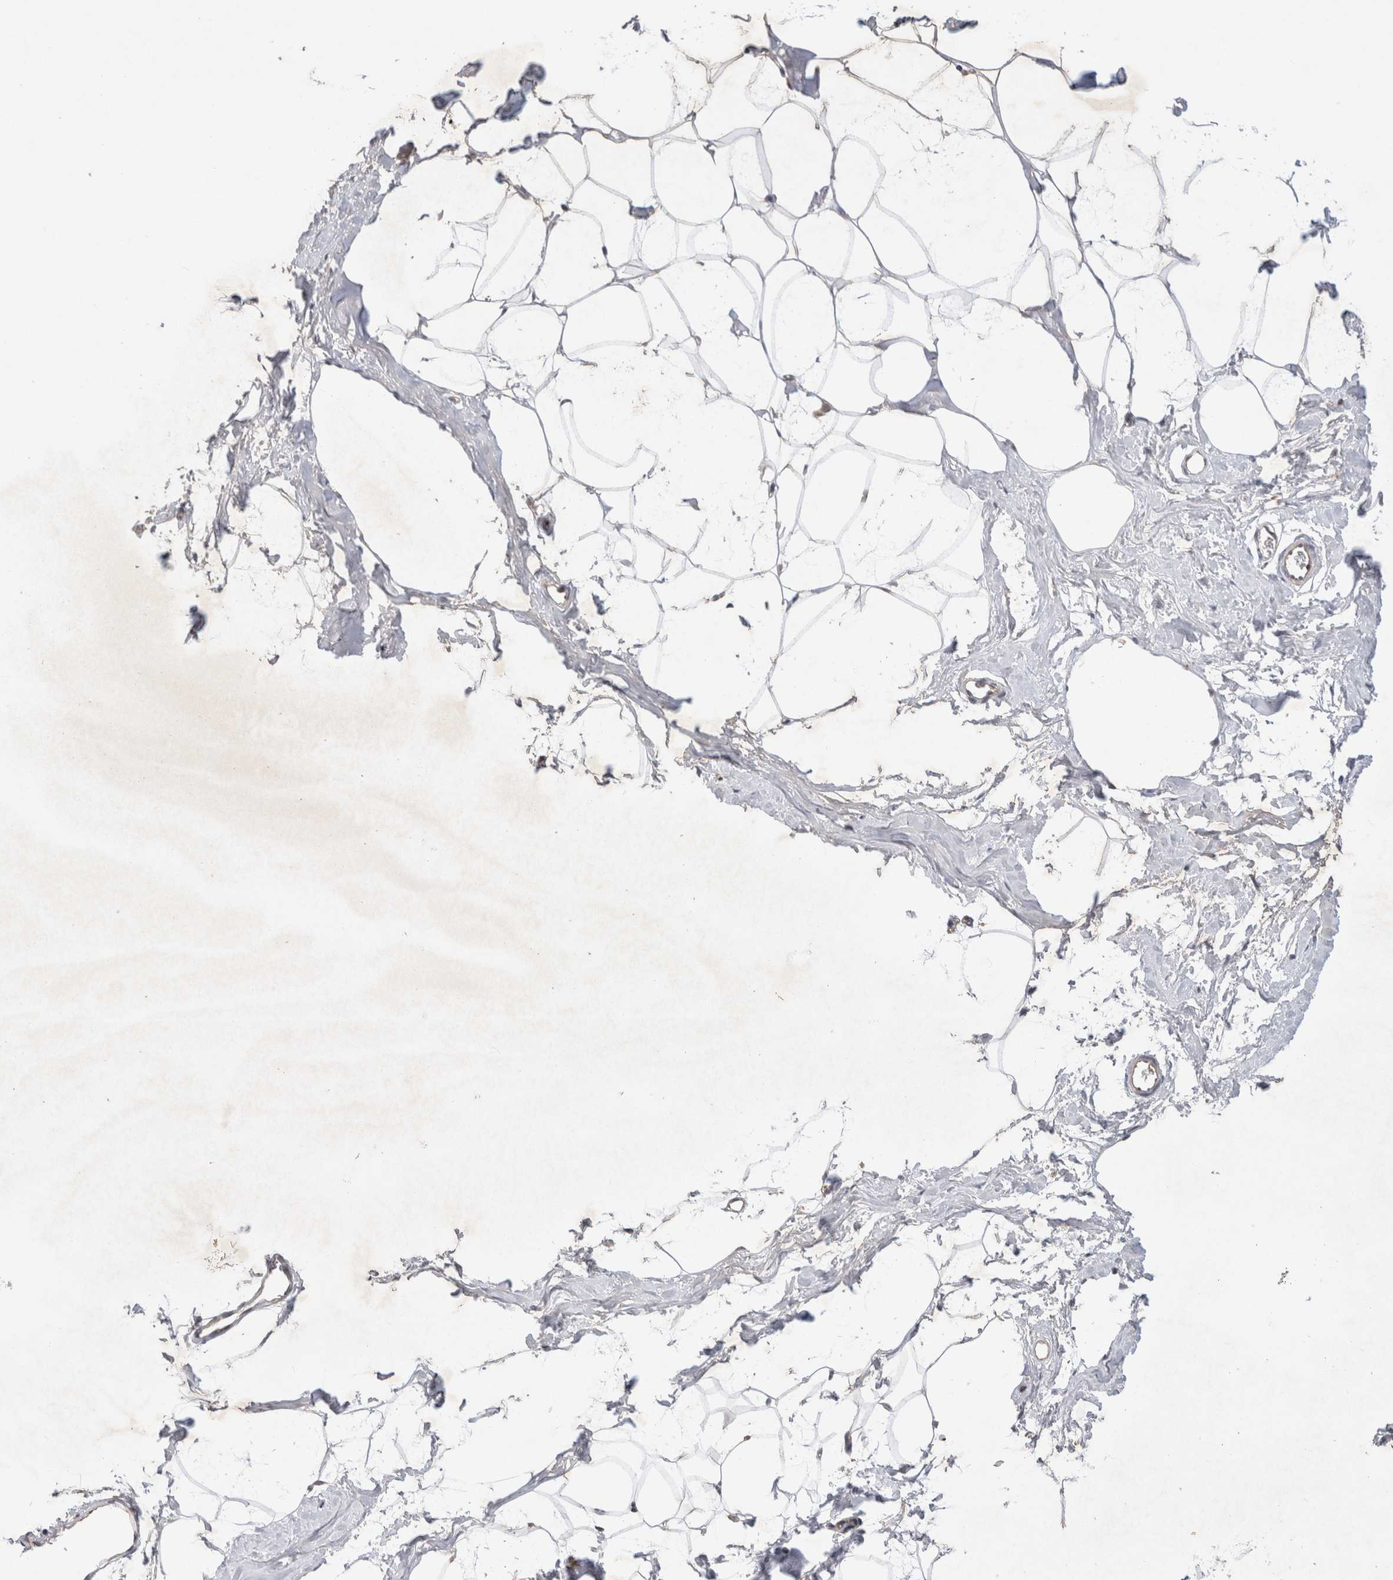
{"staining": {"intensity": "negative", "quantity": "none", "location": "none"}, "tissue": "adipose tissue", "cell_type": "Adipocytes", "image_type": "normal", "snomed": [{"axis": "morphology", "description": "Normal tissue, NOS"}, {"axis": "morphology", "description": "Fibrosis, NOS"}, {"axis": "topography", "description": "Breast"}, {"axis": "topography", "description": "Adipose tissue"}], "caption": "This photomicrograph is of benign adipose tissue stained with immunohistochemistry to label a protein in brown with the nuclei are counter-stained blue. There is no positivity in adipocytes.", "gene": "EIF3E", "patient": {"sex": "female", "age": 39}}